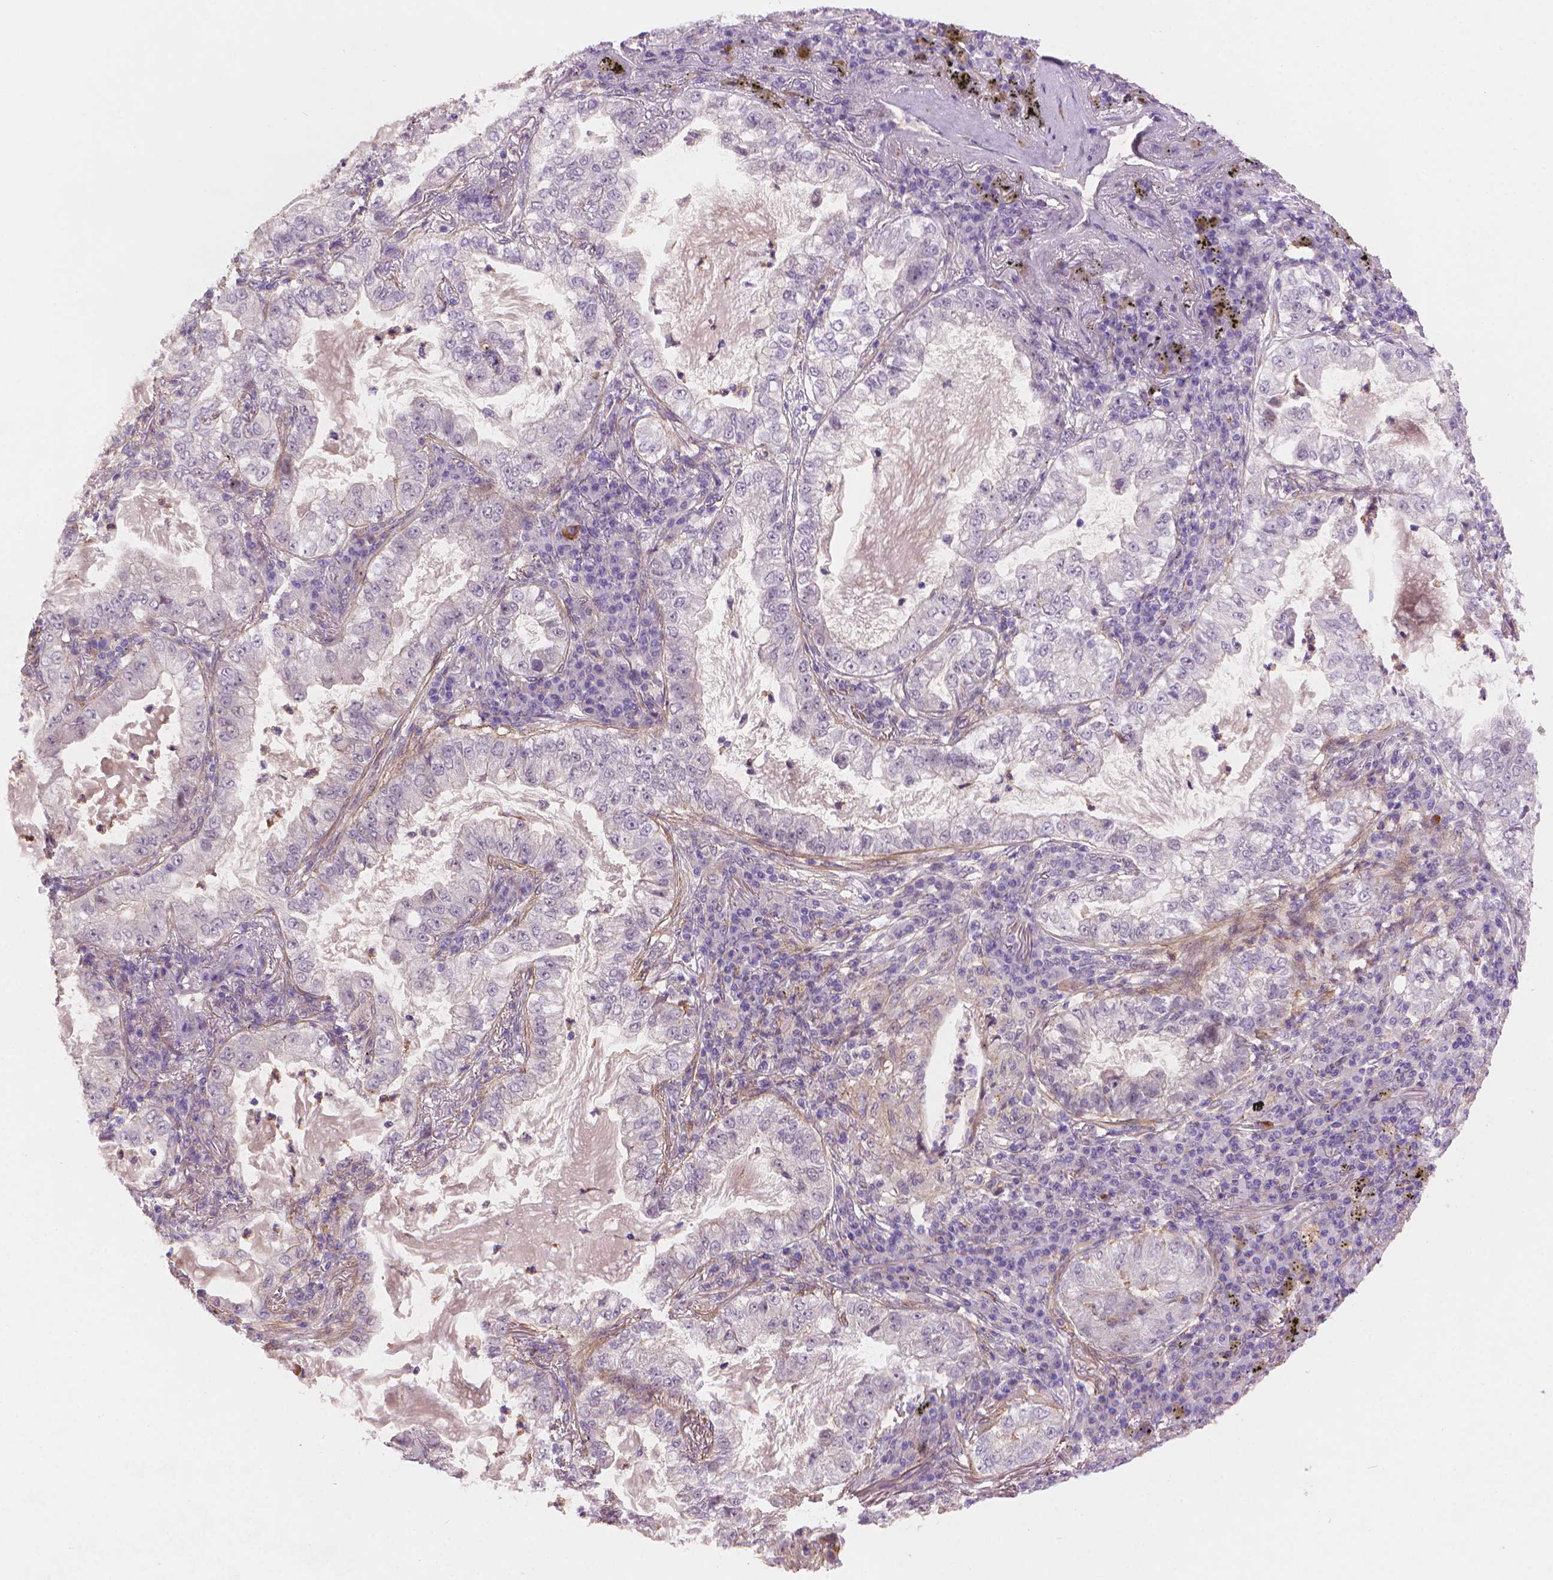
{"staining": {"intensity": "negative", "quantity": "none", "location": "none"}, "tissue": "lung cancer", "cell_type": "Tumor cells", "image_type": "cancer", "snomed": [{"axis": "morphology", "description": "Adenocarcinoma, NOS"}, {"axis": "topography", "description": "Lung"}], "caption": "DAB (3,3'-diaminobenzidine) immunohistochemical staining of lung cancer (adenocarcinoma) reveals no significant positivity in tumor cells. (Brightfield microscopy of DAB IHC at high magnification).", "gene": "AMMECR1", "patient": {"sex": "female", "age": 73}}